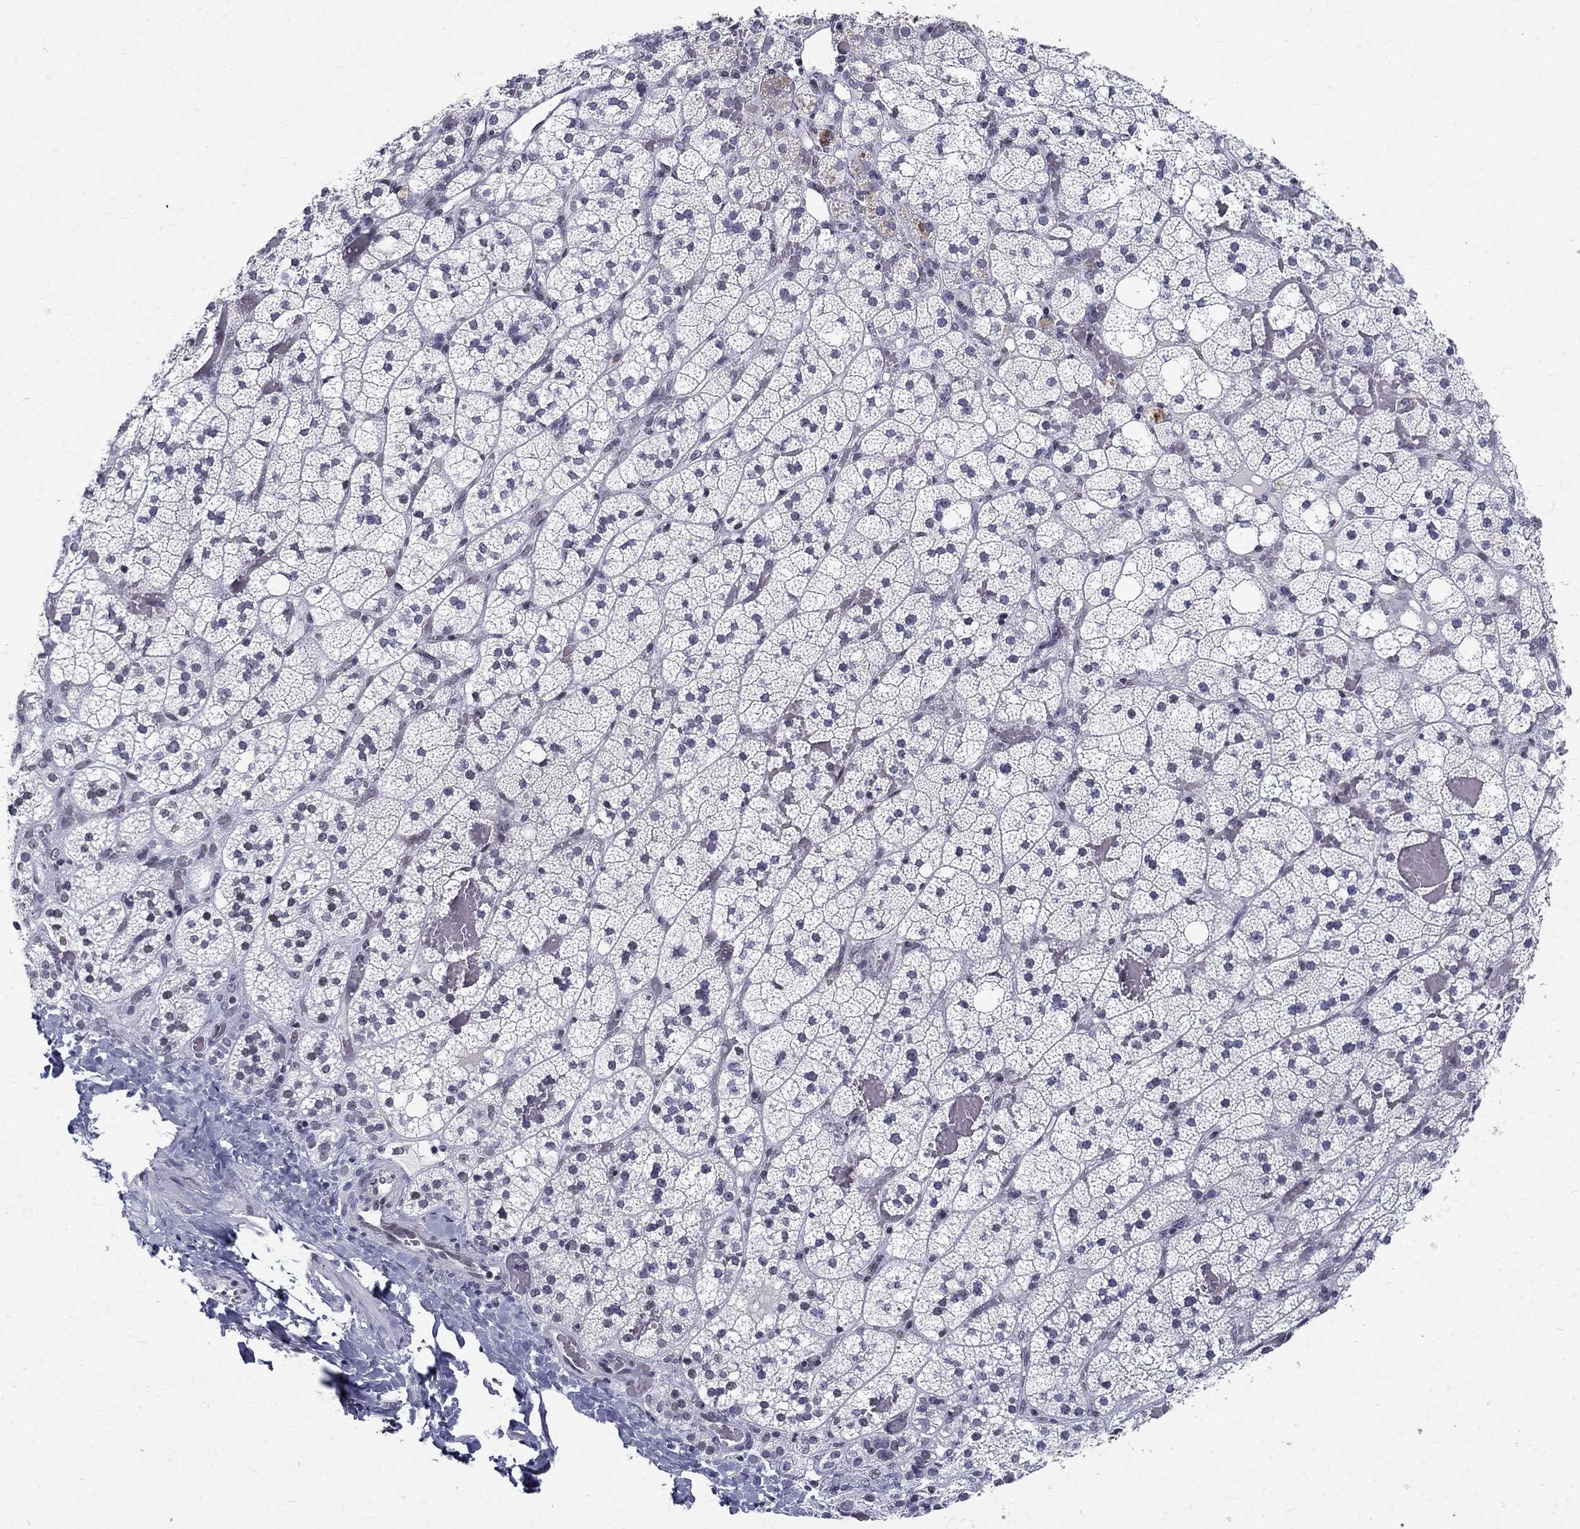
{"staining": {"intensity": "negative", "quantity": "none", "location": "none"}, "tissue": "adrenal gland", "cell_type": "Glandular cells", "image_type": "normal", "snomed": [{"axis": "morphology", "description": "Normal tissue, NOS"}, {"axis": "topography", "description": "Adrenal gland"}], "caption": "Immunohistochemistry of normal human adrenal gland displays no expression in glandular cells. (Immunohistochemistry, brightfield microscopy, high magnification).", "gene": "BHLHE22", "patient": {"sex": "male", "age": 53}}